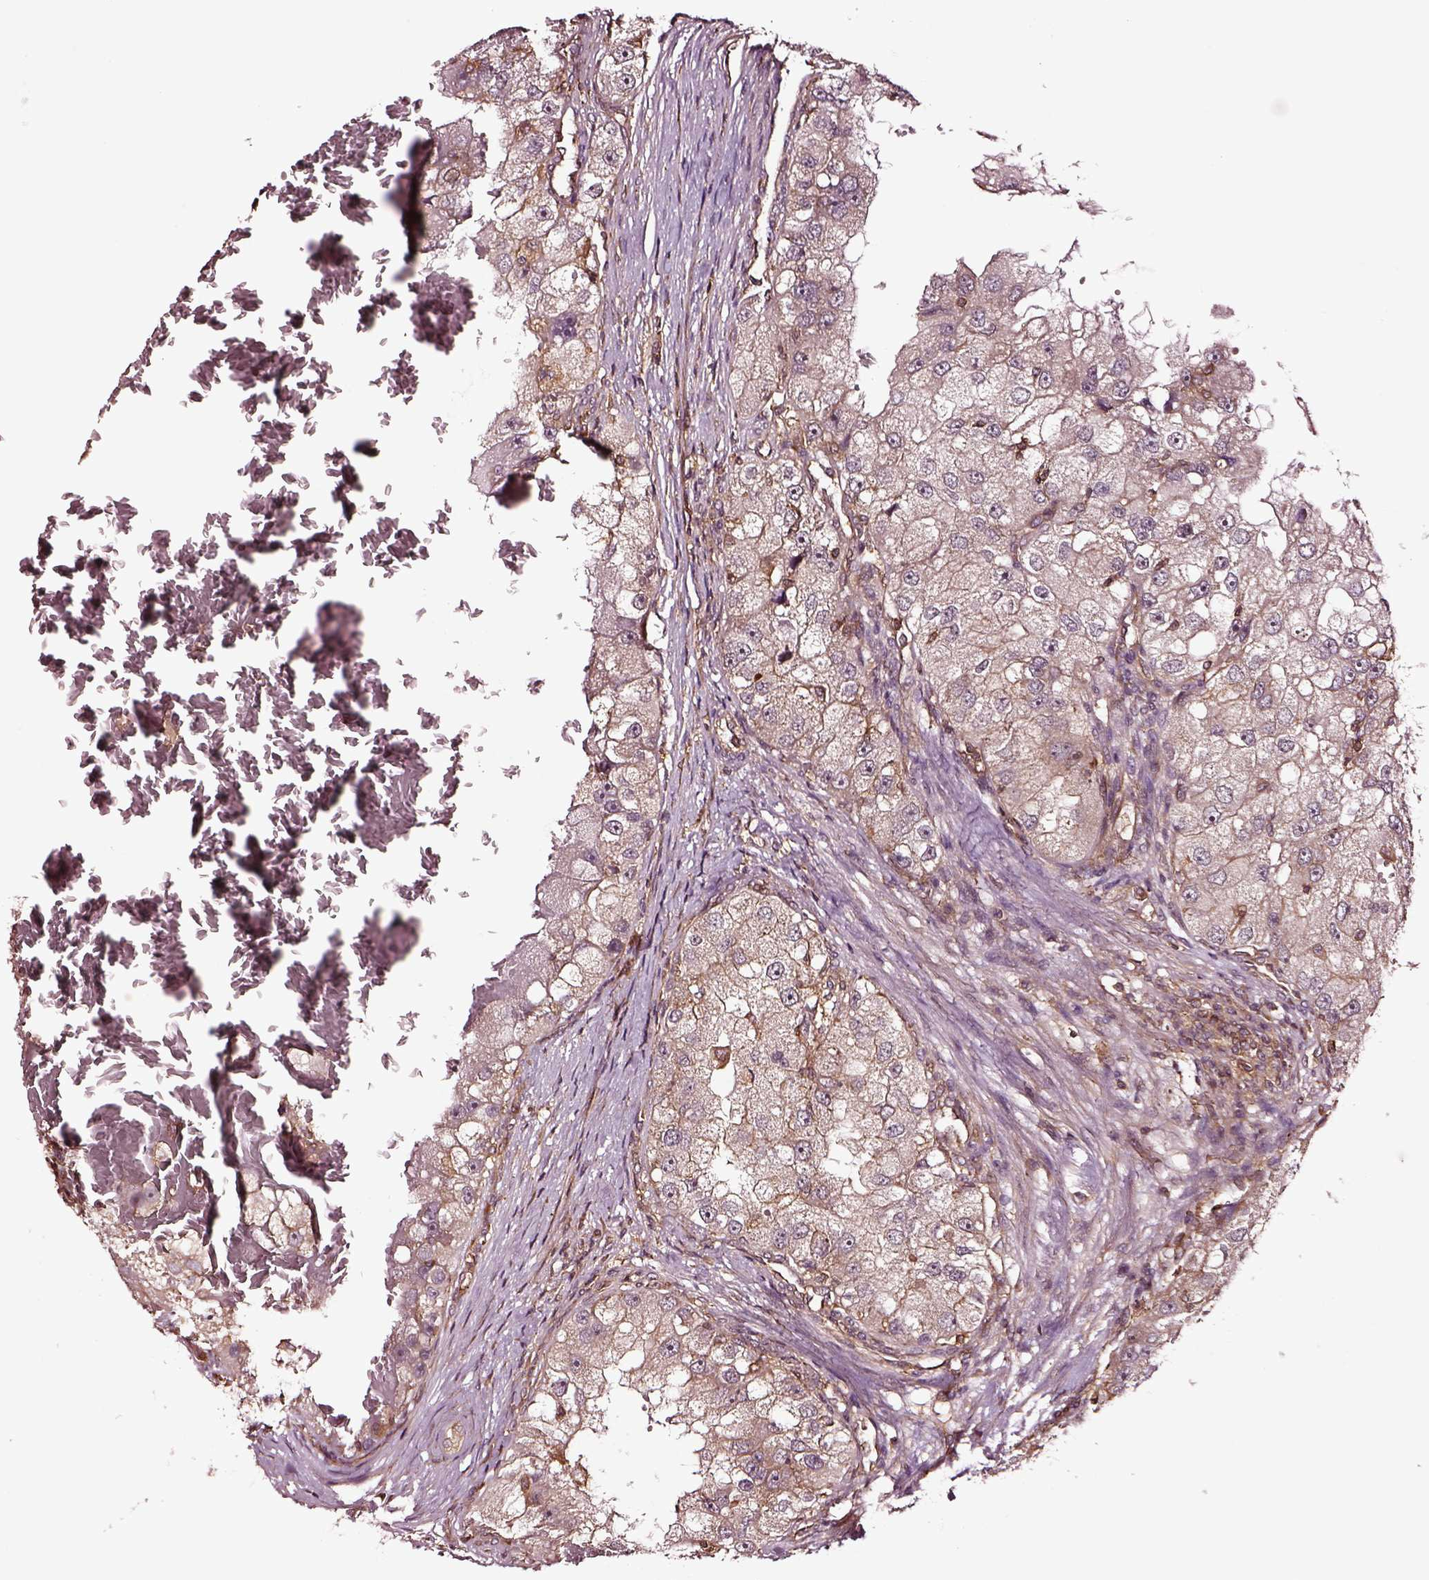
{"staining": {"intensity": "moderate", "quantity": ">75%", "location": "cytoplasmic/membranous"}, "tissue": "renal cancer", "cell_type": "Tumor cells", "image_type": "cancer", "snomed": [{"axis": "morphology", "description": "Adenocarcinoma, NOS"}, {"axis": "topography", "description": "Kidney"}], "caption": "Tumor cells exhibit moderate cytoplasmic/membranous positivity in about >75% of cells in renal adenocarcinoma.", "gene": "RASSF5", "patient": {"sex": "male", "age": 63}}